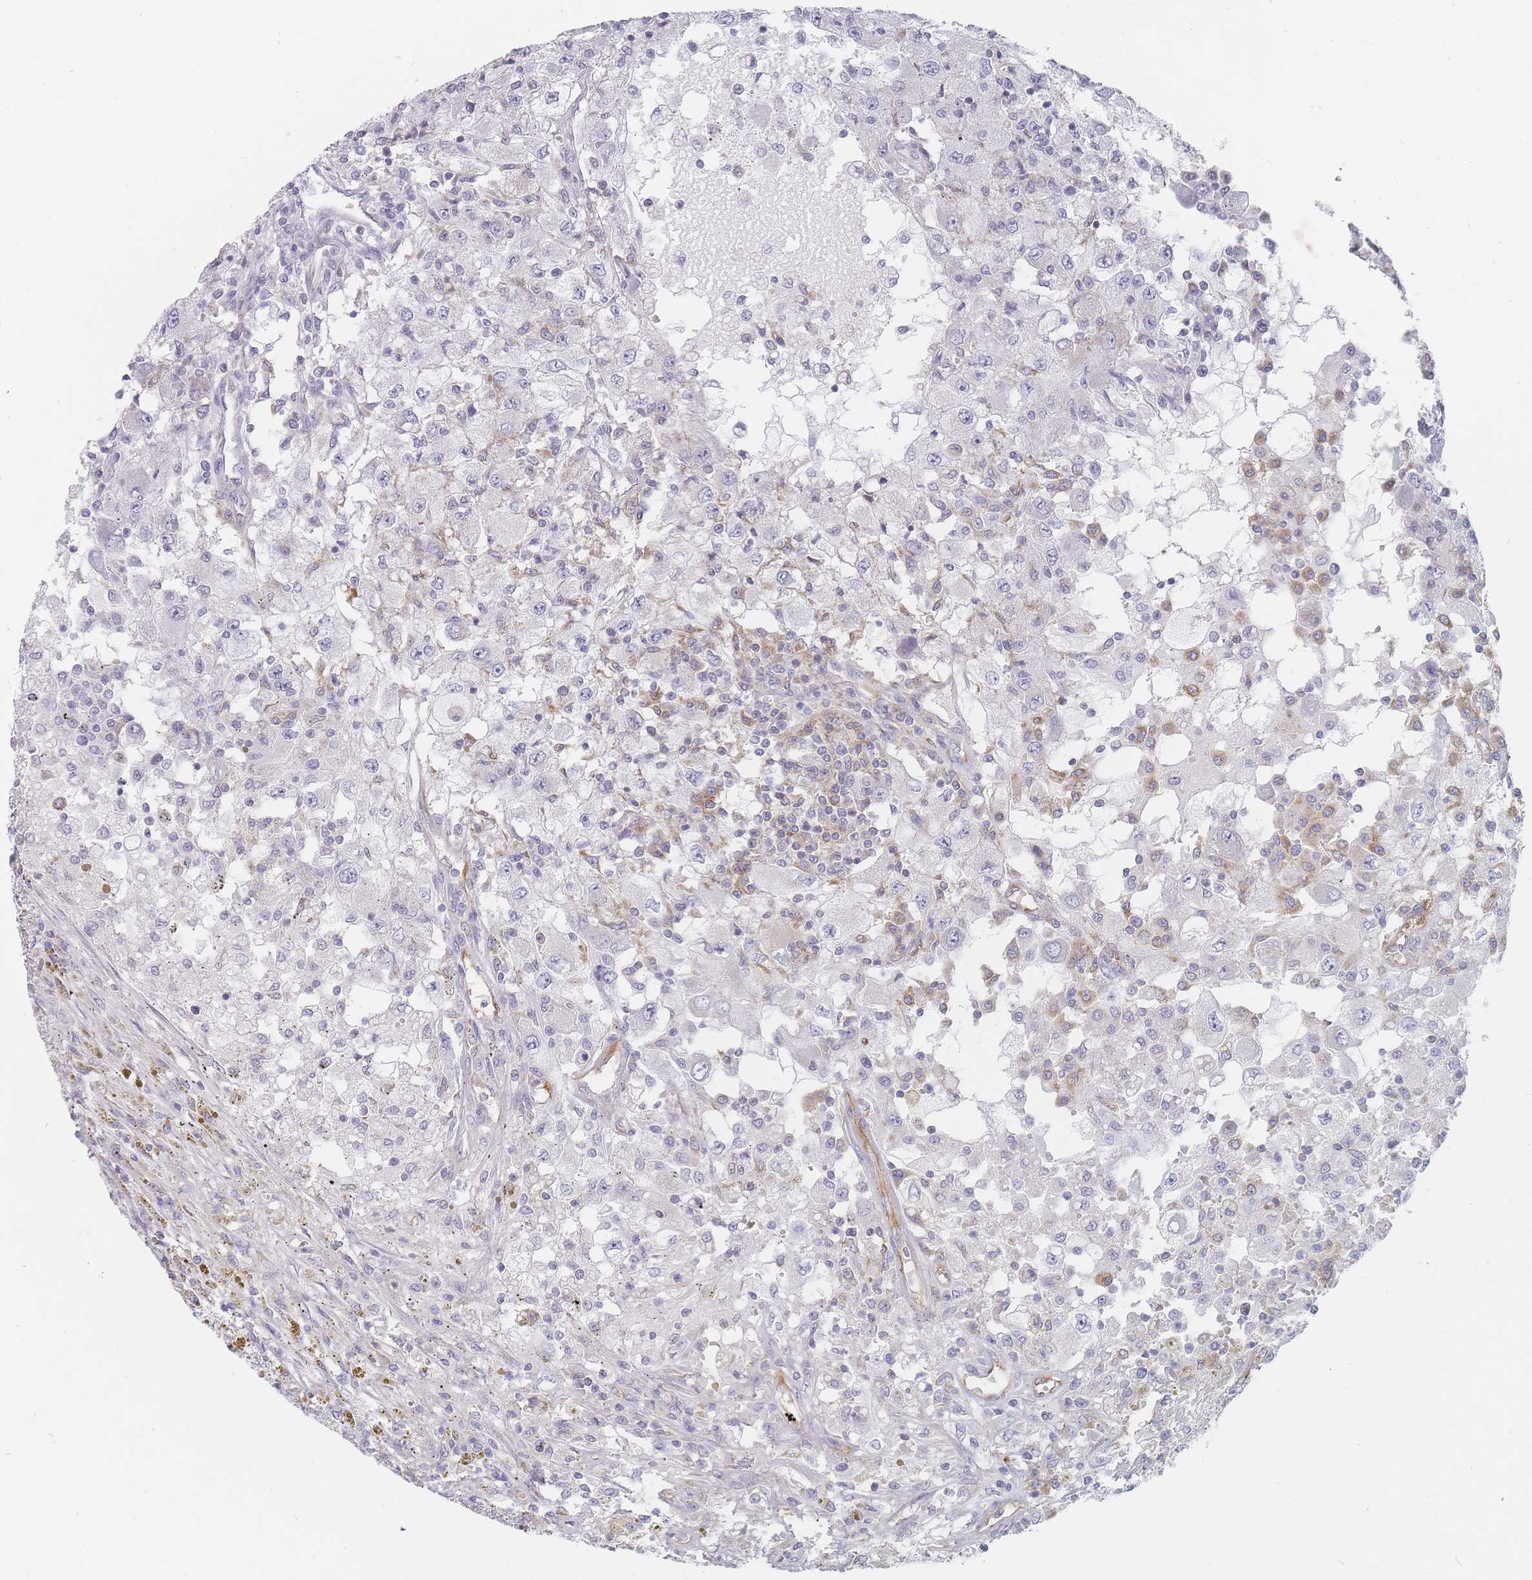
{"staining": {"intensity": "negative", "quantity": "none", "location": "none"}, "tissue": "renal cancer", "cell_type": "Tumor cells", "image_type": "cancer", "snomed": [{"axis": "morphology", "description": "Adenocarcinoma, NOS"}, {"axis": "topography", "description": "Kidney"}], "caption": "There is no significant staining in tumor cells of adenocarcinoma (renal). (DAB immunohistochemistry (IHC), high magnification).", "gene": "MAP1S", "patient": {"sex": "female", "age": 67}}